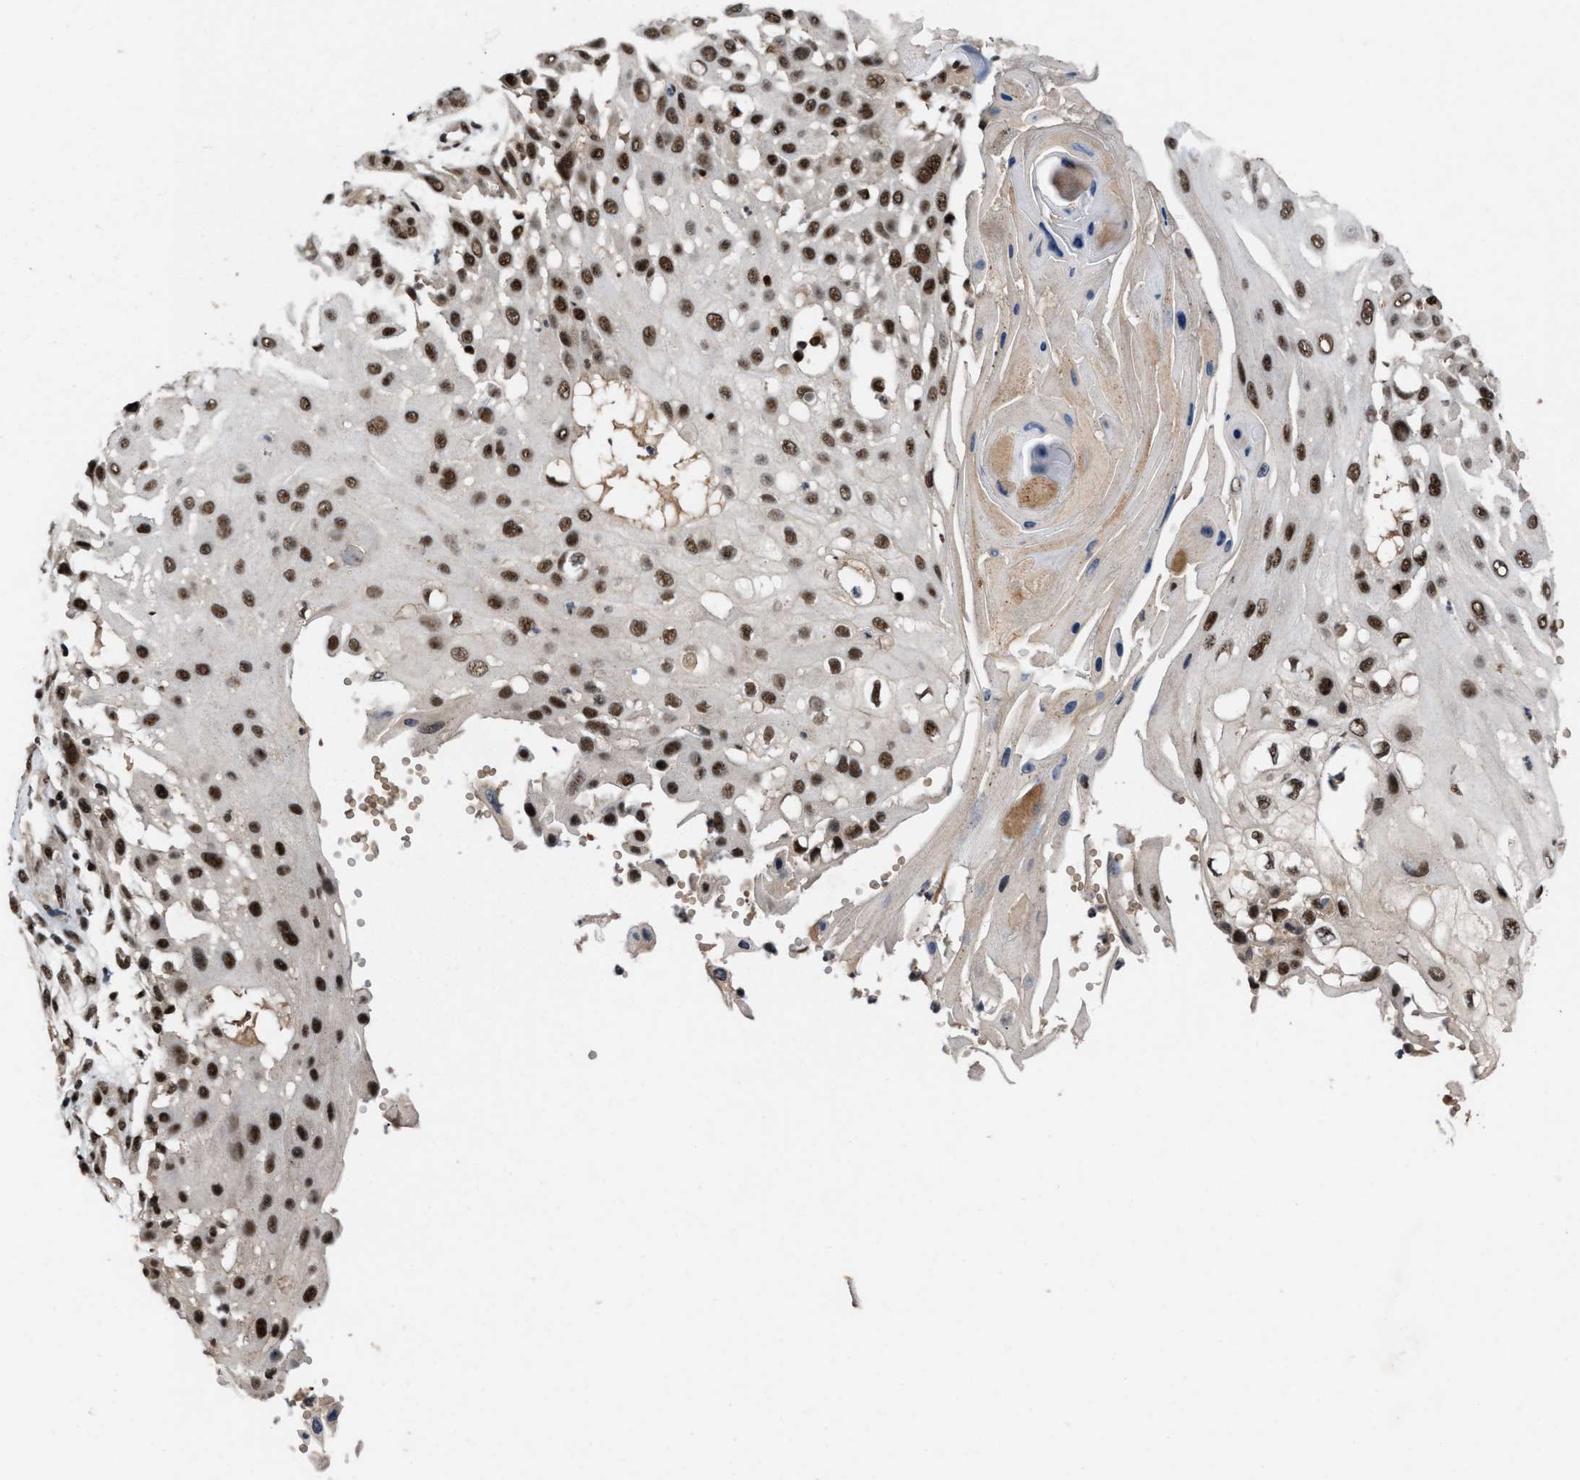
{"staining": {"intensity": "strong", "quantity": ">75%", "location": "nuclear"}, "tissue": "skin cancer", "cell_type": "Tumor cells", "image_type": "cancer", "snomed": [{"axis": "morphology", "description": "Squamous cell carcinoma, NOS"}, {"axis": "topography", "description": "Skin"}], "caption": "High-power microscopy captured an immunohistochemistry micrograph of squamous cell carcinoma (skin), revealing strong nuclear staining in about >75% of tumor cells. The protein of interest is shown in brown color, while the nuclei are stained blue.", "gene": "PRPF4", "patient": {"sex": "female", "age": 44}}